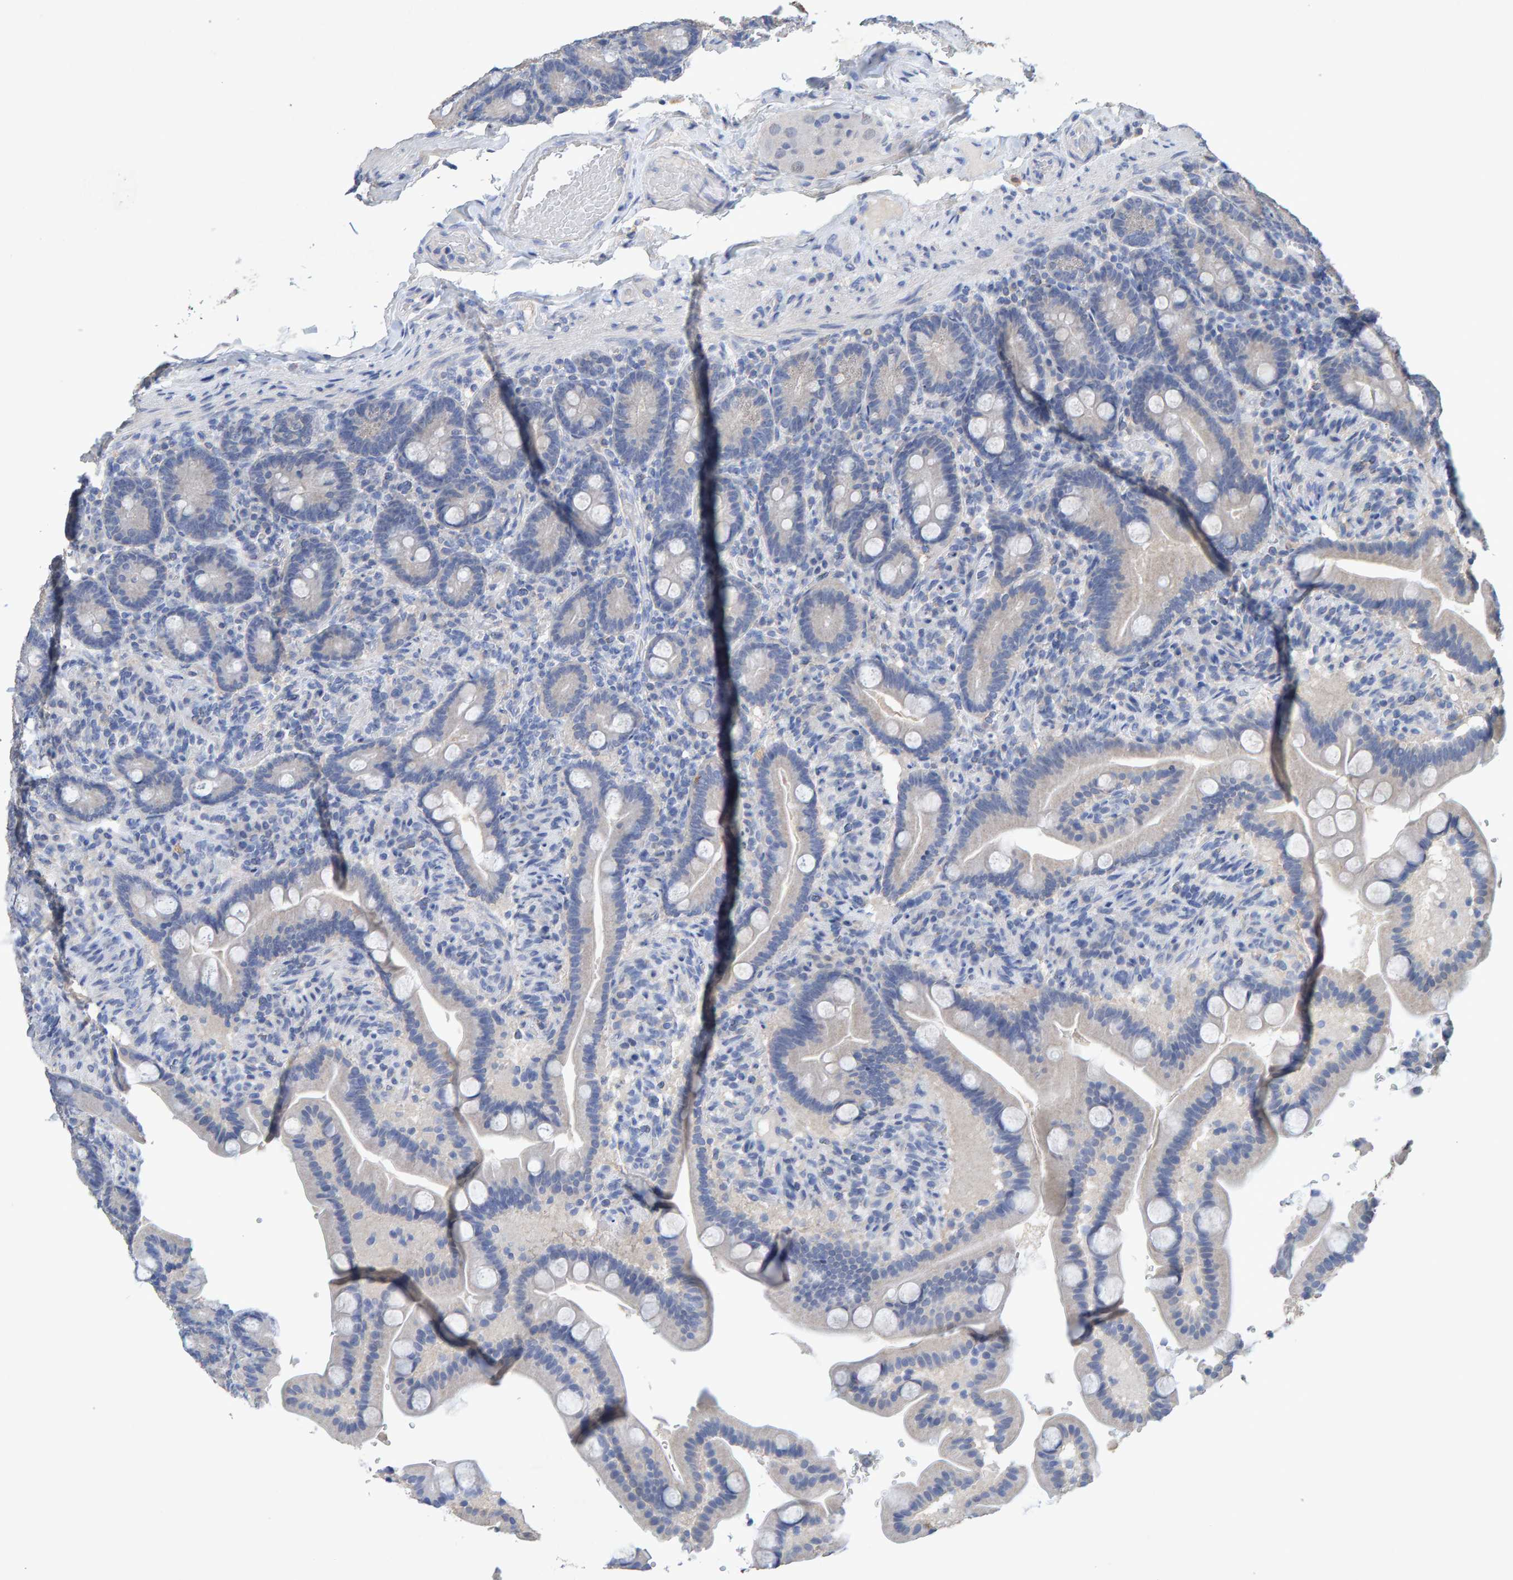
{"staining": {"intensity": "negative", "quantity": "none", "location": "none"}, "tissue": "duodenum", "cell_type": "Glandular cells", "image_type": "normal", "snomed": [{"axis": "morphology", "description": "Normal tissue, NOS"}, {"axis": "topography", "description": "Duodenum"}], "caption": "Glandular cells show no significant protein positivity in normal duodenum. (DAB IHC with hematoxylin counter stain).", "gene": "CTH", "patient": {"sex": "male", "age": 54}}